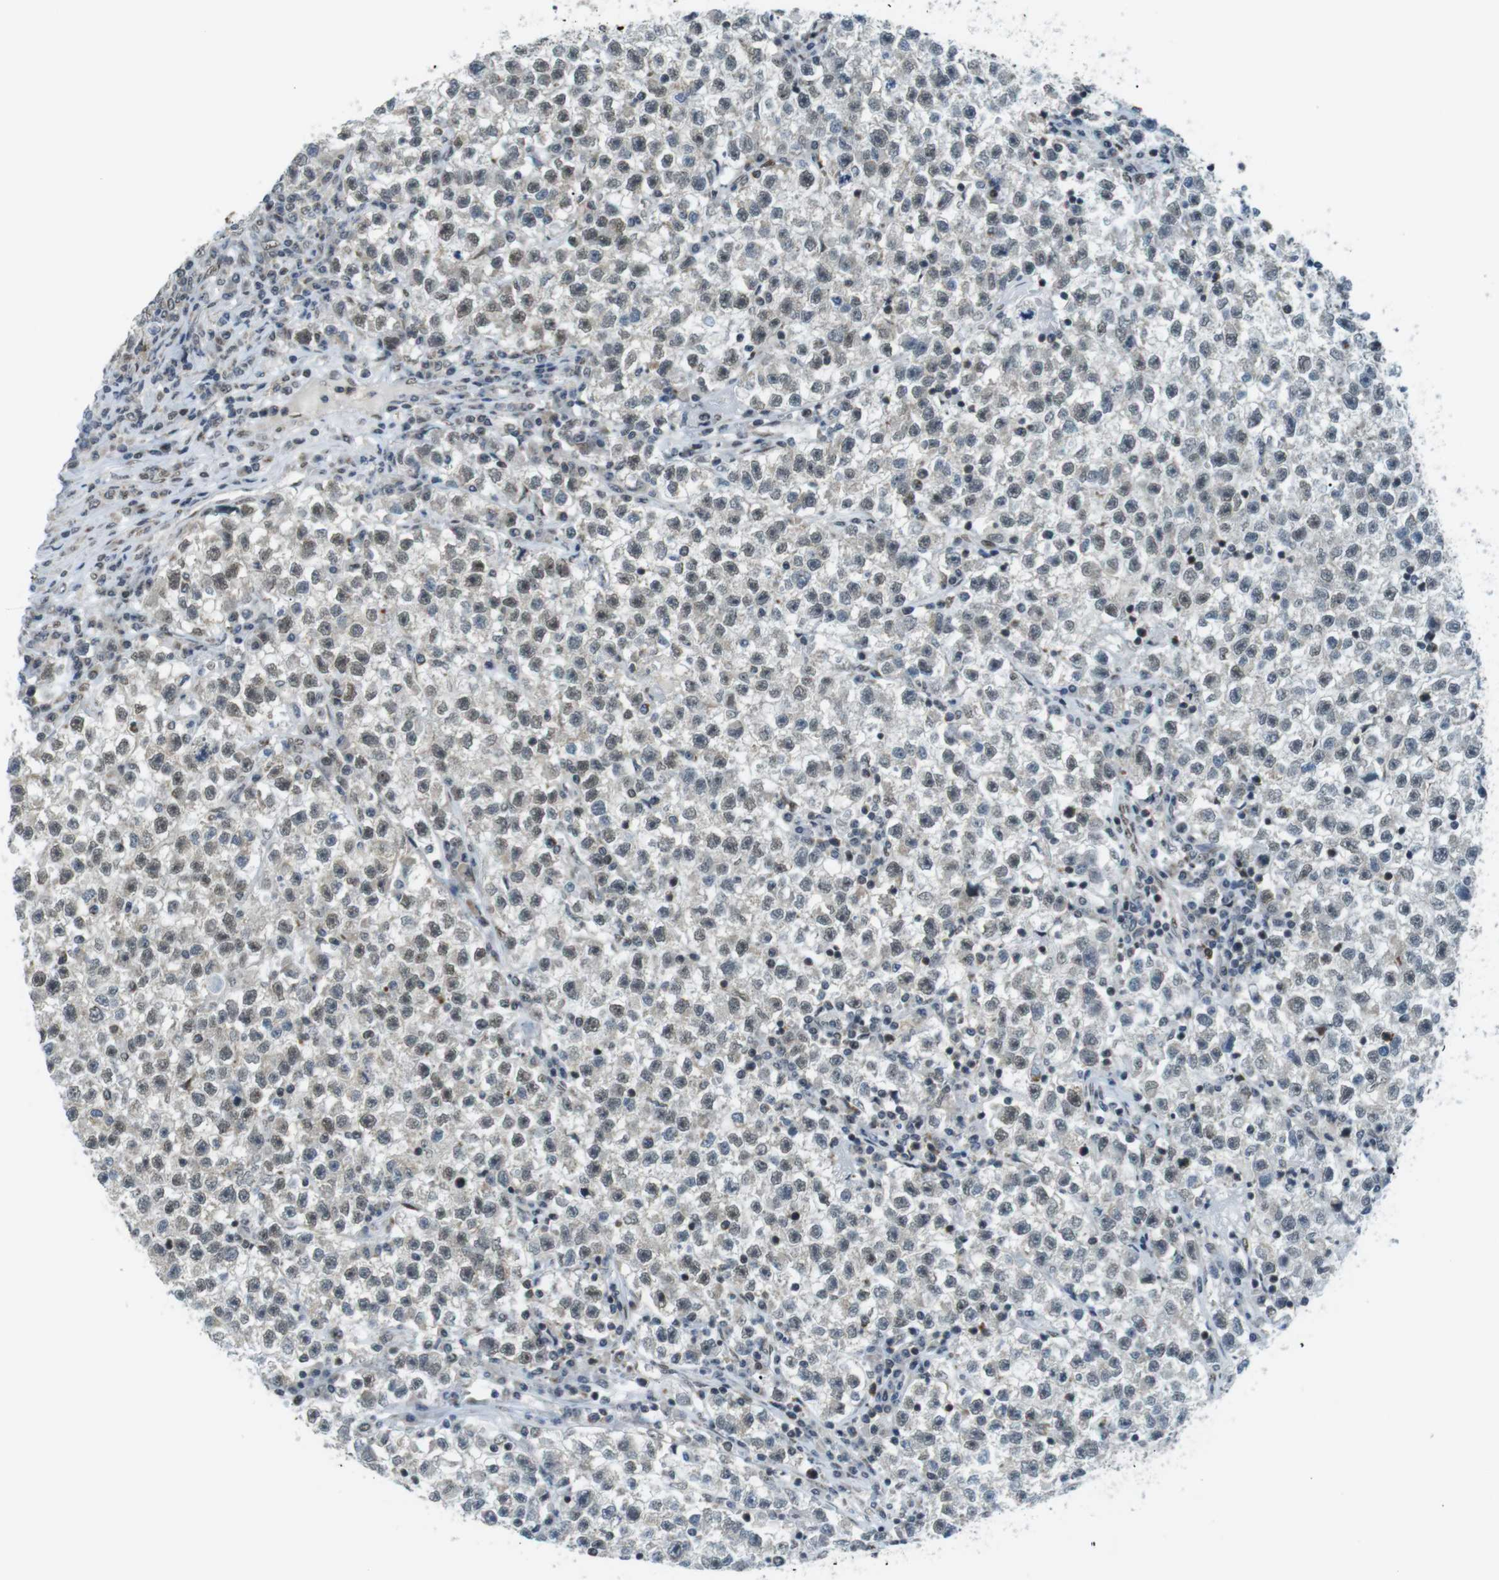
{"staining": {"intensity": "weak", "quantity": "25%-75%", "location": "nuclear"}, "tissue": "testis cancer", "cell_type": "Tumor cells", "image_type": "cancer", "snomed": [{"axis": "morphology", "description": "Seminoma, NOS"}, {"axis": "topography", "description": "Testis"}], "caption": "Immunohistochemical staining of testis seminoma reveals weak nuclear protein expression in about 25%-75% of tumor cells.", "gene": "USP7", "patient": {"sex": "male", "age": 22}}